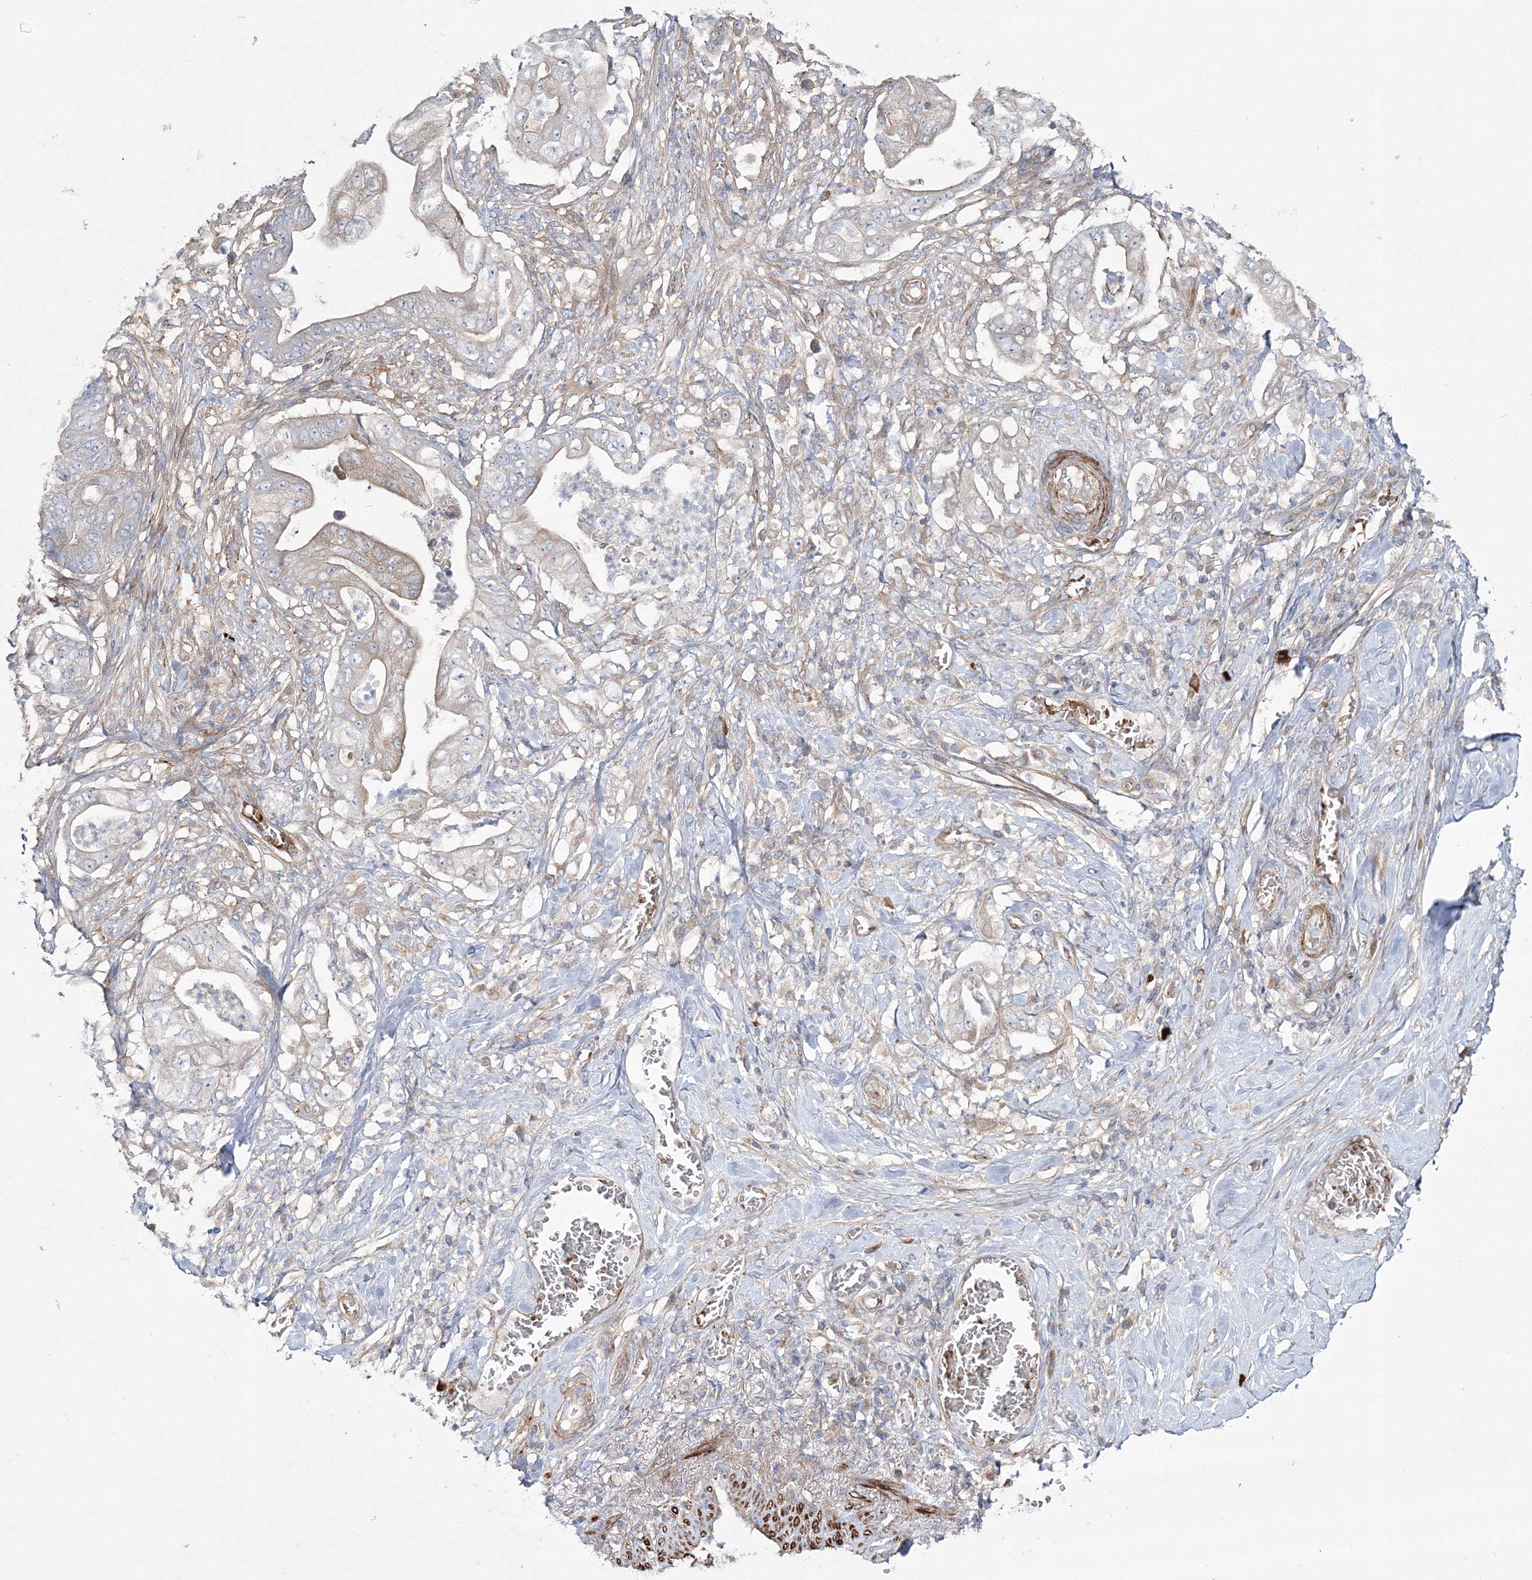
{"staining": {"intensity": "negative", "quantity": "none", "location": "none"}, "tissue": "stomach cancer", "cell_type": "Tumor cells", "image_type": "cancer", "snomed": [{"axis": "morphology", "description": "Adenocarcinoma, NOS"}, {"axis": "topography", "description": "Stomach"}], "caption": "This image is of adenocarcinoma (stomach) stained with immunohistochemistry (IHC) to label a protein in brown with the nuclei are counter-stained blue. There is no positivity in tumor cells.", "gene": "ZSWIM6", "patient": {"sex": "female", "age": 73}}